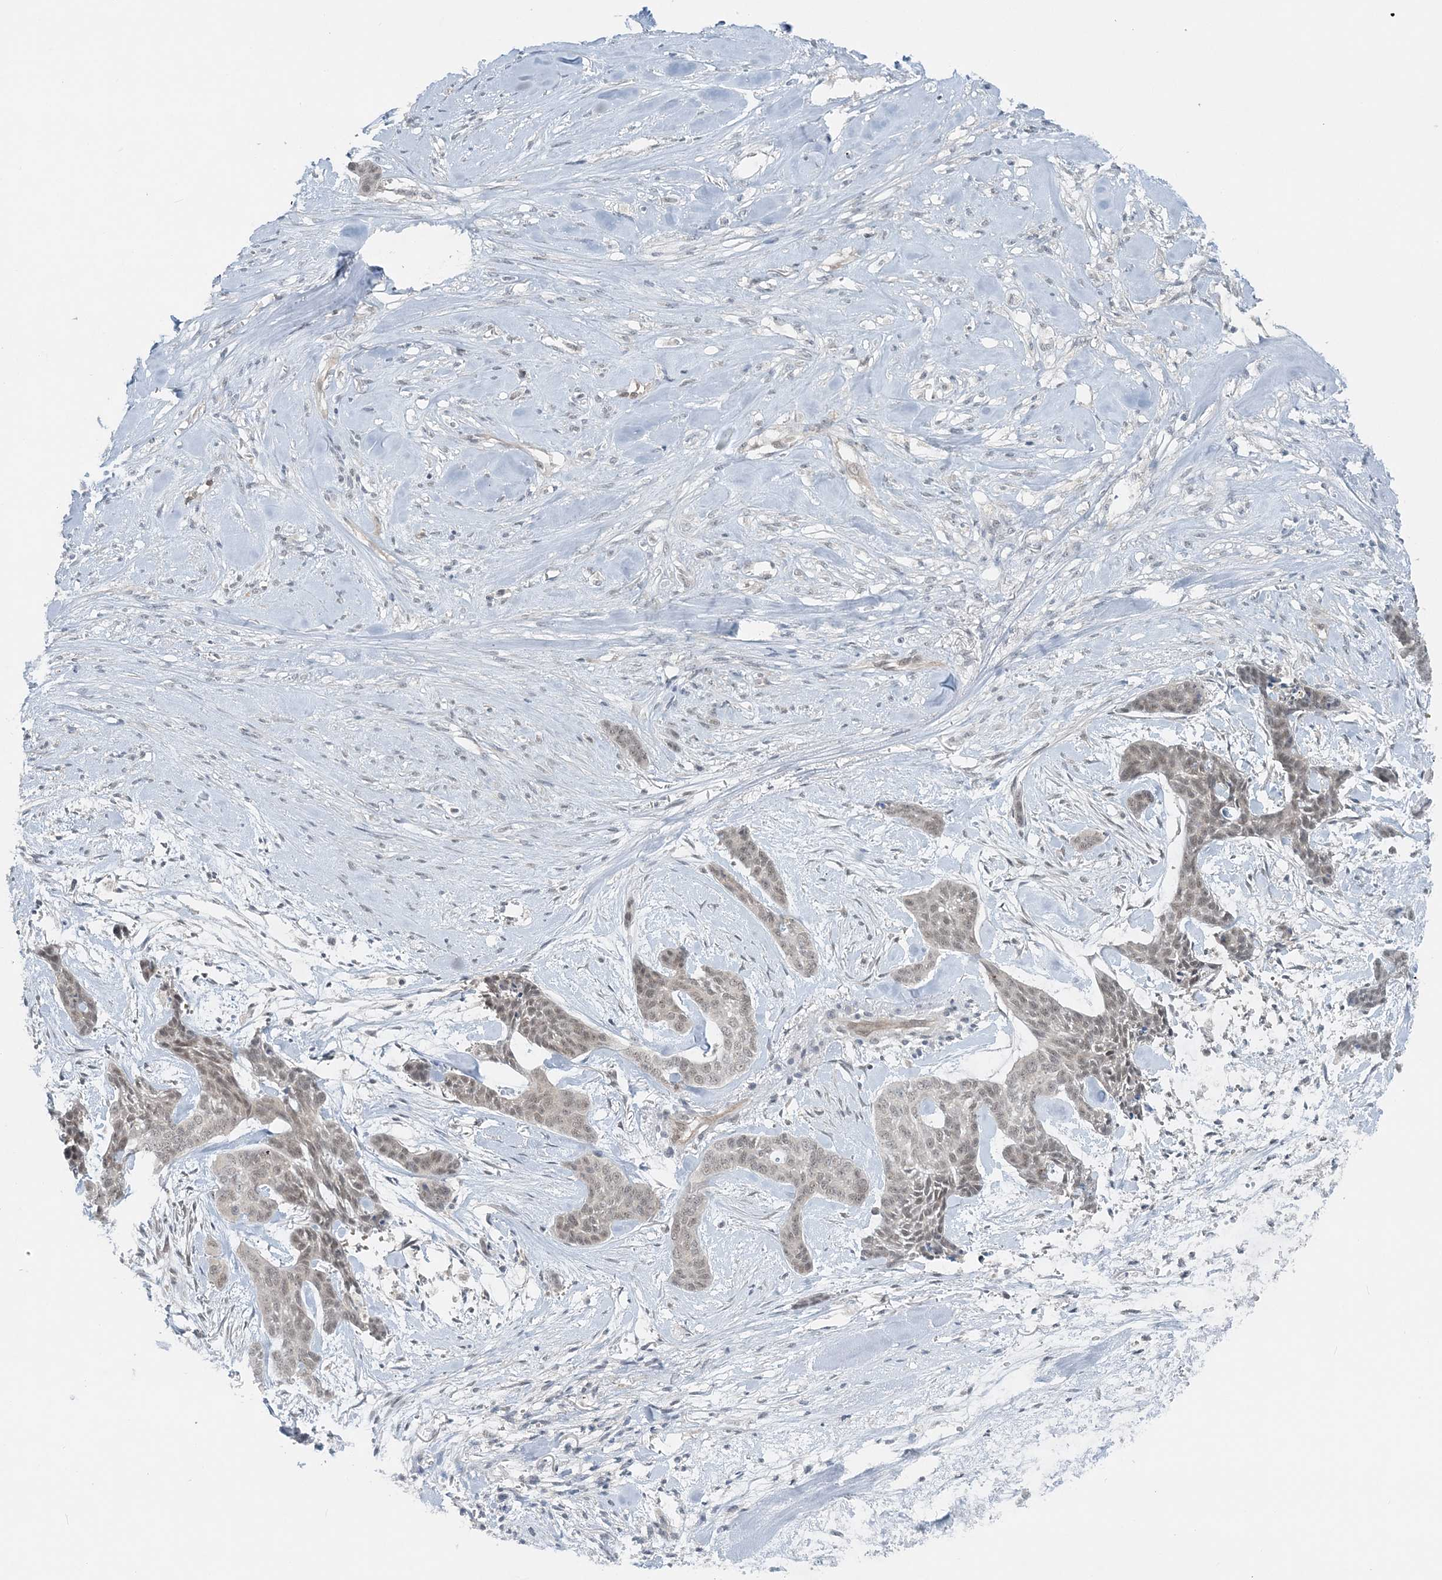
{"staining": {"intensity": "negative", "quantity": "none", "location": "none"}, "tissue": "skin cancer", "cell_type": "Tumor cells", "image_type": "cancer", "snomed": [{"axis": "morphology", "description": "Basal cell carcinoma"}, {"axis": "topography", "description": "Skin"}], "caption": "This is an immunohistochemistry (IHC) micrograph of human skin basal cell carcinoma. There is no expression in tumor cells.", "gene": "ATP11A", "patient": {"sex": "female", "age": 64}}